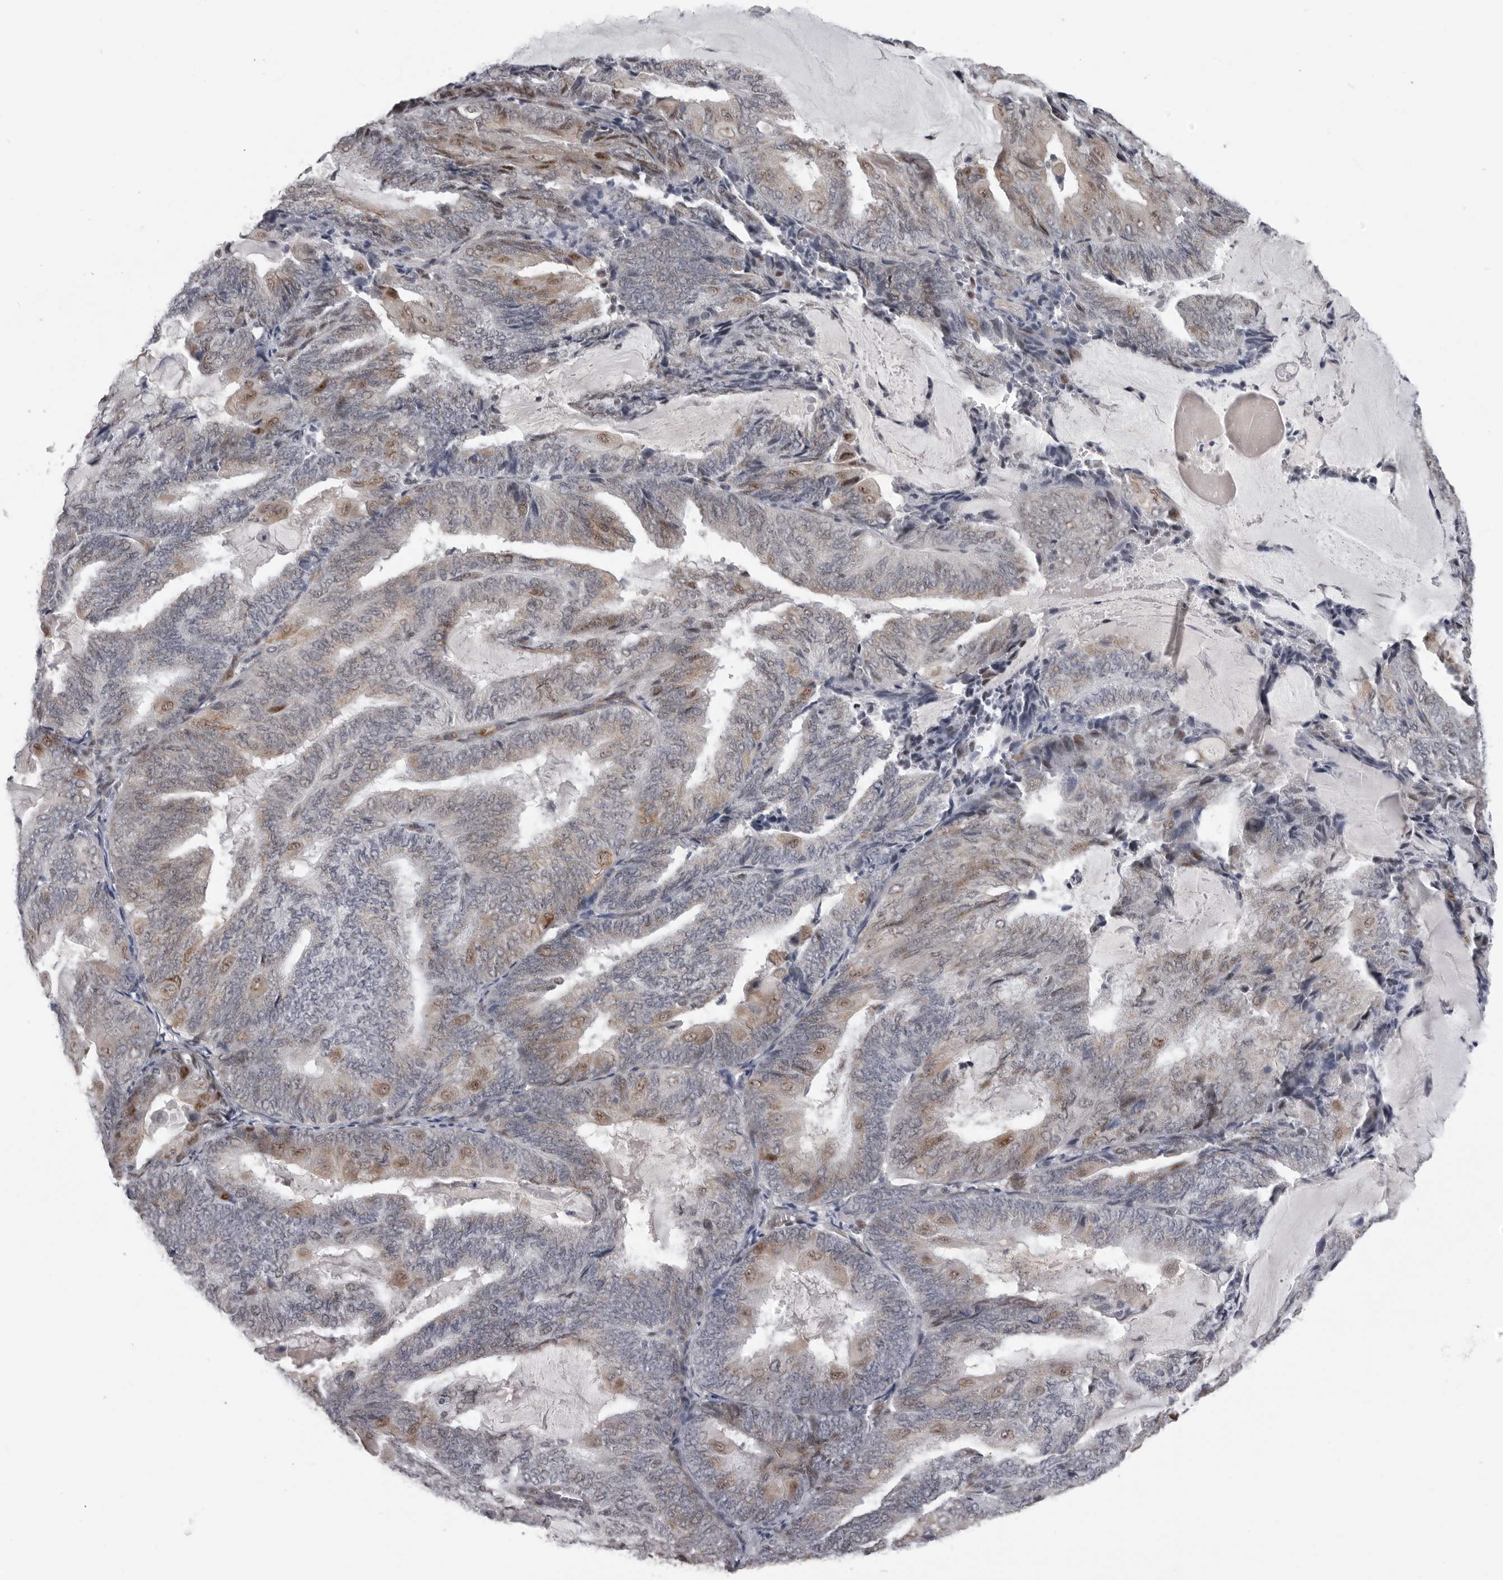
{"staining": {"intensity": "weak", "quantity": "<25%", "location": "nuclear"}, "tissue": "endometrial cancer", "cell_type": "Tumor cells", "image_type": "cancer", "snomed": [{"axis": "morphology", "description": "Adenocarcinoma, NOS"}, {"axis": "topography", "description": "Endometrium"}], "caption": "Tumor cells are negative for brown protein staining in adenocarcinoma (endometrial).", "gene": "RALGPS2", "patient": {"sex": "female", "age": 81}}